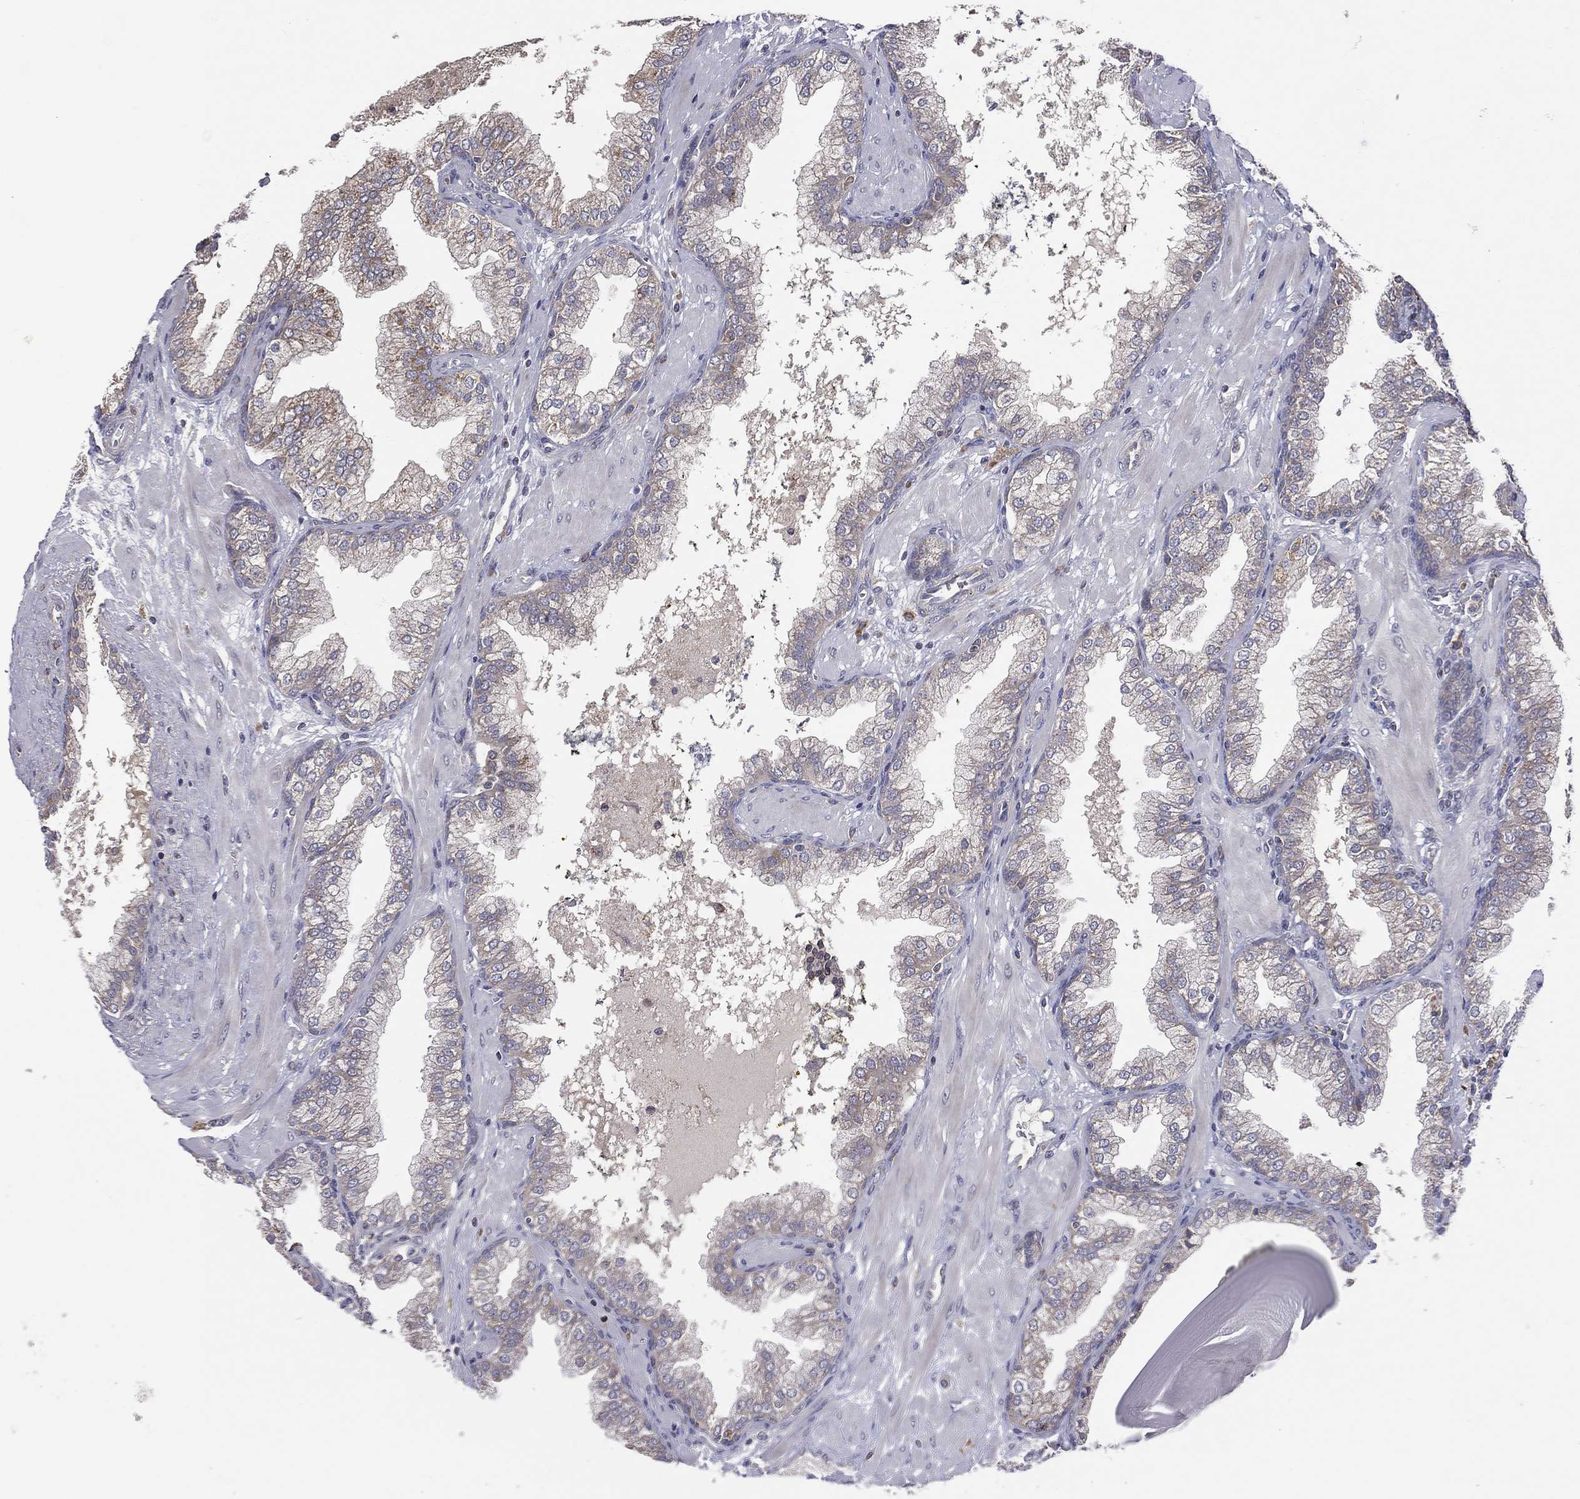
{"staining": {"intensity": "moderate", "quantity": "<25%", "location": "cytoplasmic/membranous"}, "tissue": "prostate cancer", "cell_type": "Tumor cells", "image_type": "cancer", "snomed": [{"axis": "morphology", "description": "Adenocarcinoma, Low grade"}, {"axis": "topography", "description": "Prostate"}], "caption": "Immunohistochemistry staining of prostate adenocarcinoma (low-grade), which demonstrates low levels of moderate cytoplasmic/membranous staining in approximately <25% of tumor cells indicating moderate cytoplasmic/membranous protein staining. The staining was performed using DAB (3,3'-diaminobenzidine) (brown) for protein detection and nuclei were counterstained in hematoxylin (blue).", "gene": "STARD3", "patient": {"sex": "male", "age": 62}}